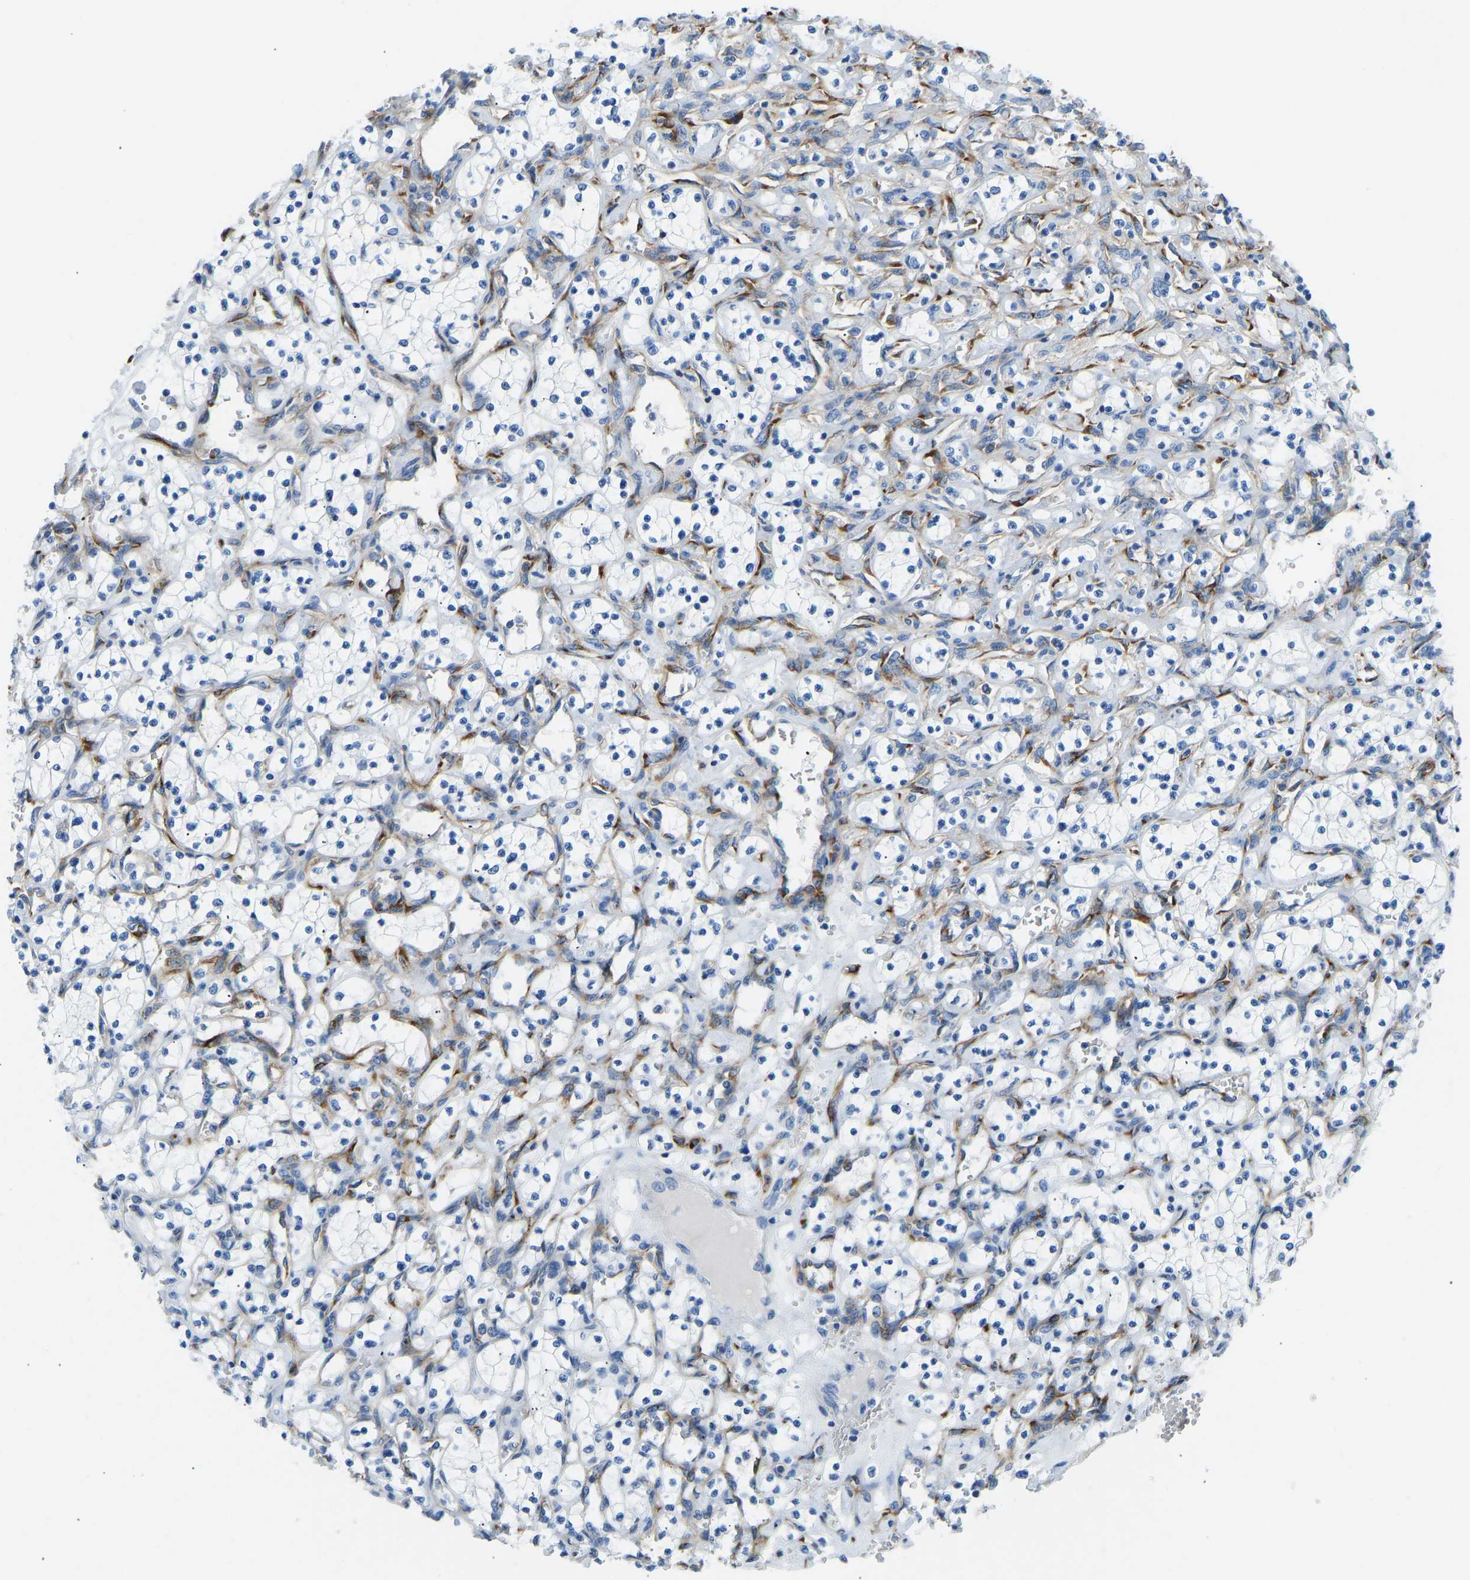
{"staining": {"intensity": "negative", "quantity": "none", "location": "none"}, "tissue": "renal cancer", "cell_type": "Tumor cells", "image_type": "cancer", "snomed": [{"axis": "morphology", "description": "Adenocarcinoma, NOS"}, {"axis": "topography", "description": "Kidney"}], "caption": "IHC image of adenocarcinoma (renal) stained for a protein (brown), which exhibits no positivity in tumor cells.", "gene": "COL15A1", "patient": {"sex": "female", "age": 69}}